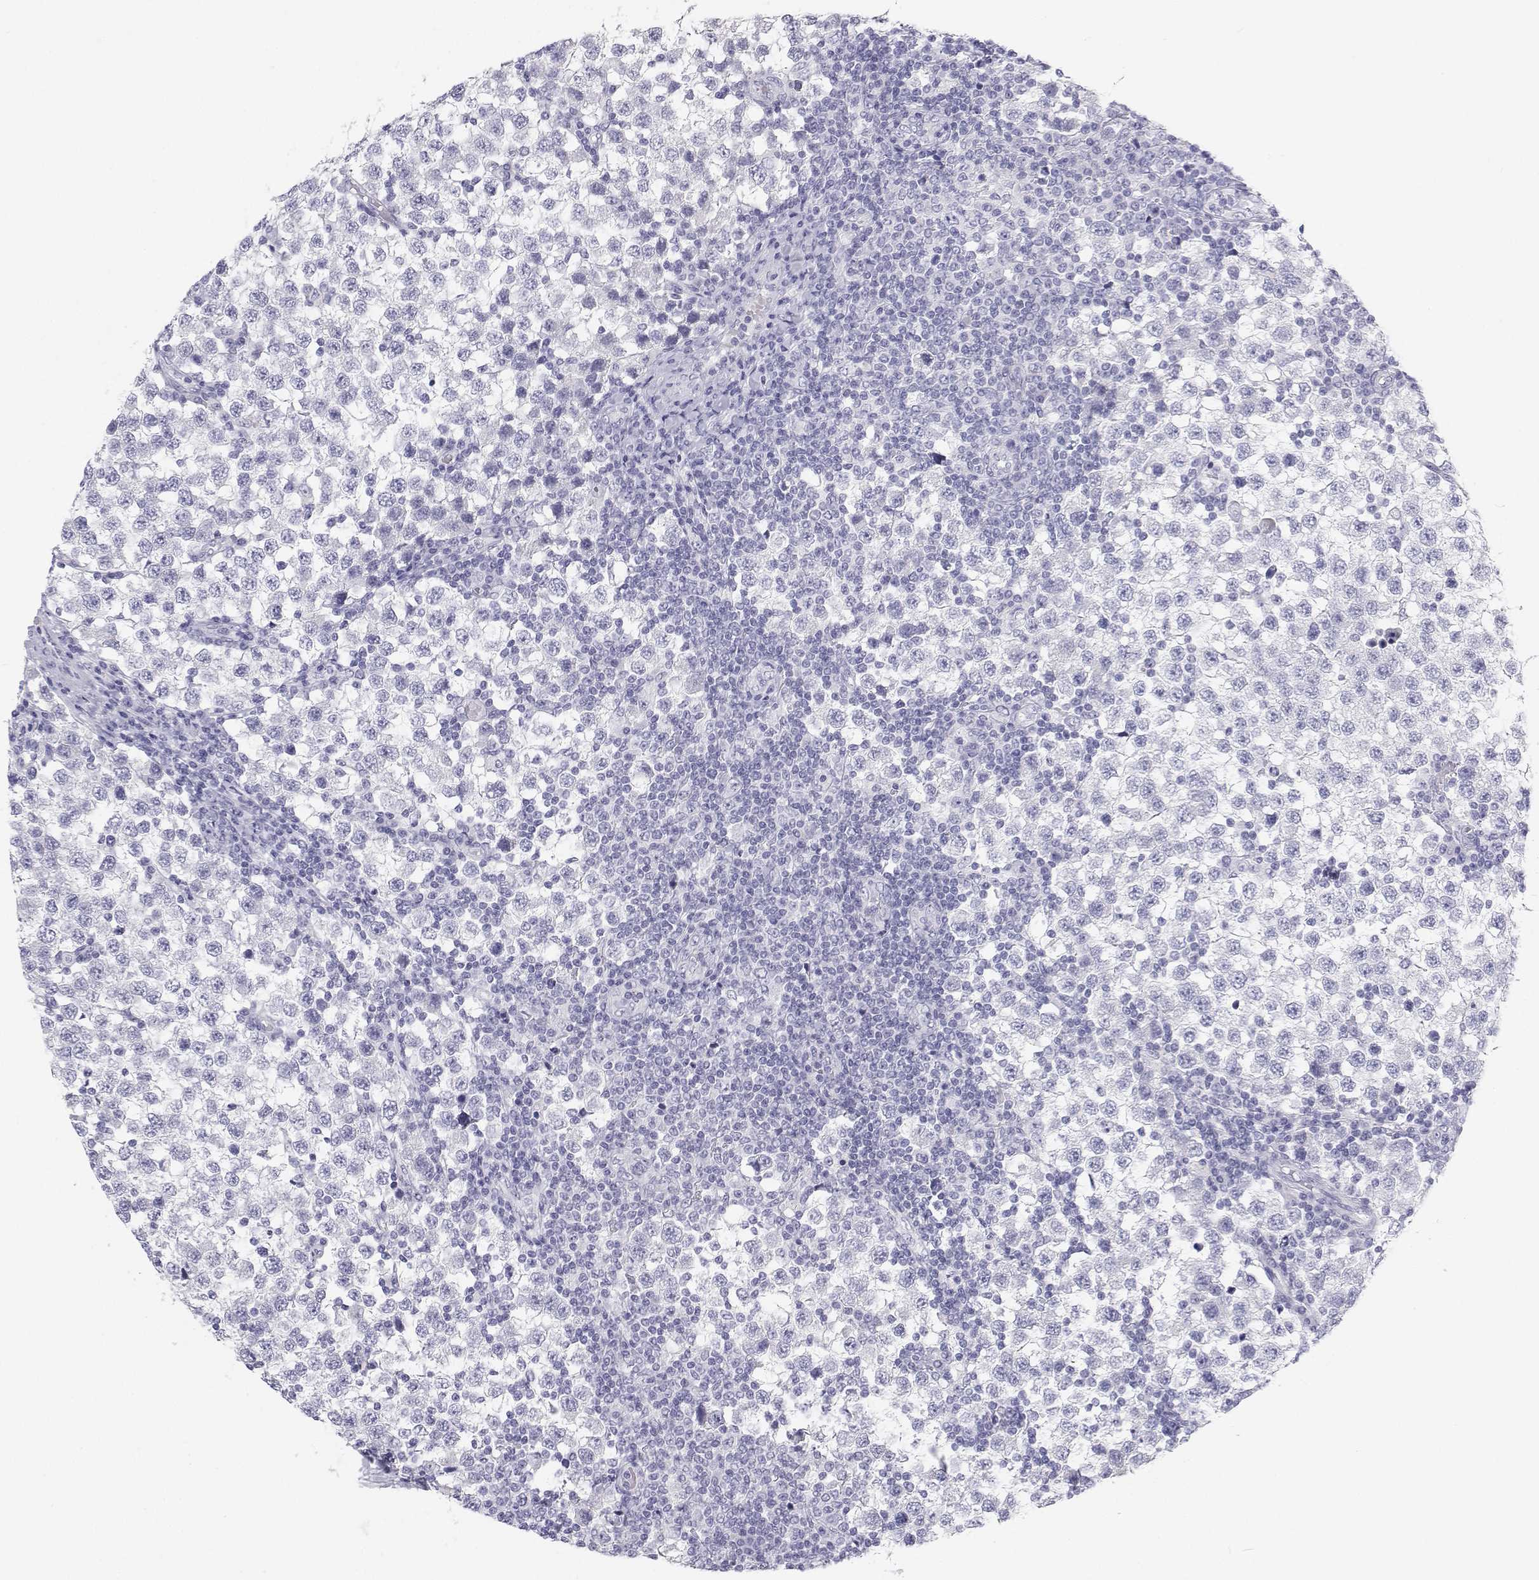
{"staining": {"intensity": "negative", "quantity": "none", "location": "none"}, "tissue": "testis cancer", "cell_type": "Tumor cells", "image_type": "cancer", "snomed": [{"axis": "morphology", "description": "Seminoma, NOS"}, {"axis": "topography", "description": "Testis"}], "caption": "A high-resolution histopathology image shows immunohistochemistry staining of seminoma (testis), which displays no significant expression in tumor cells.", "gene": "TTN", "patient": {"sex": "male", "age": 34}}